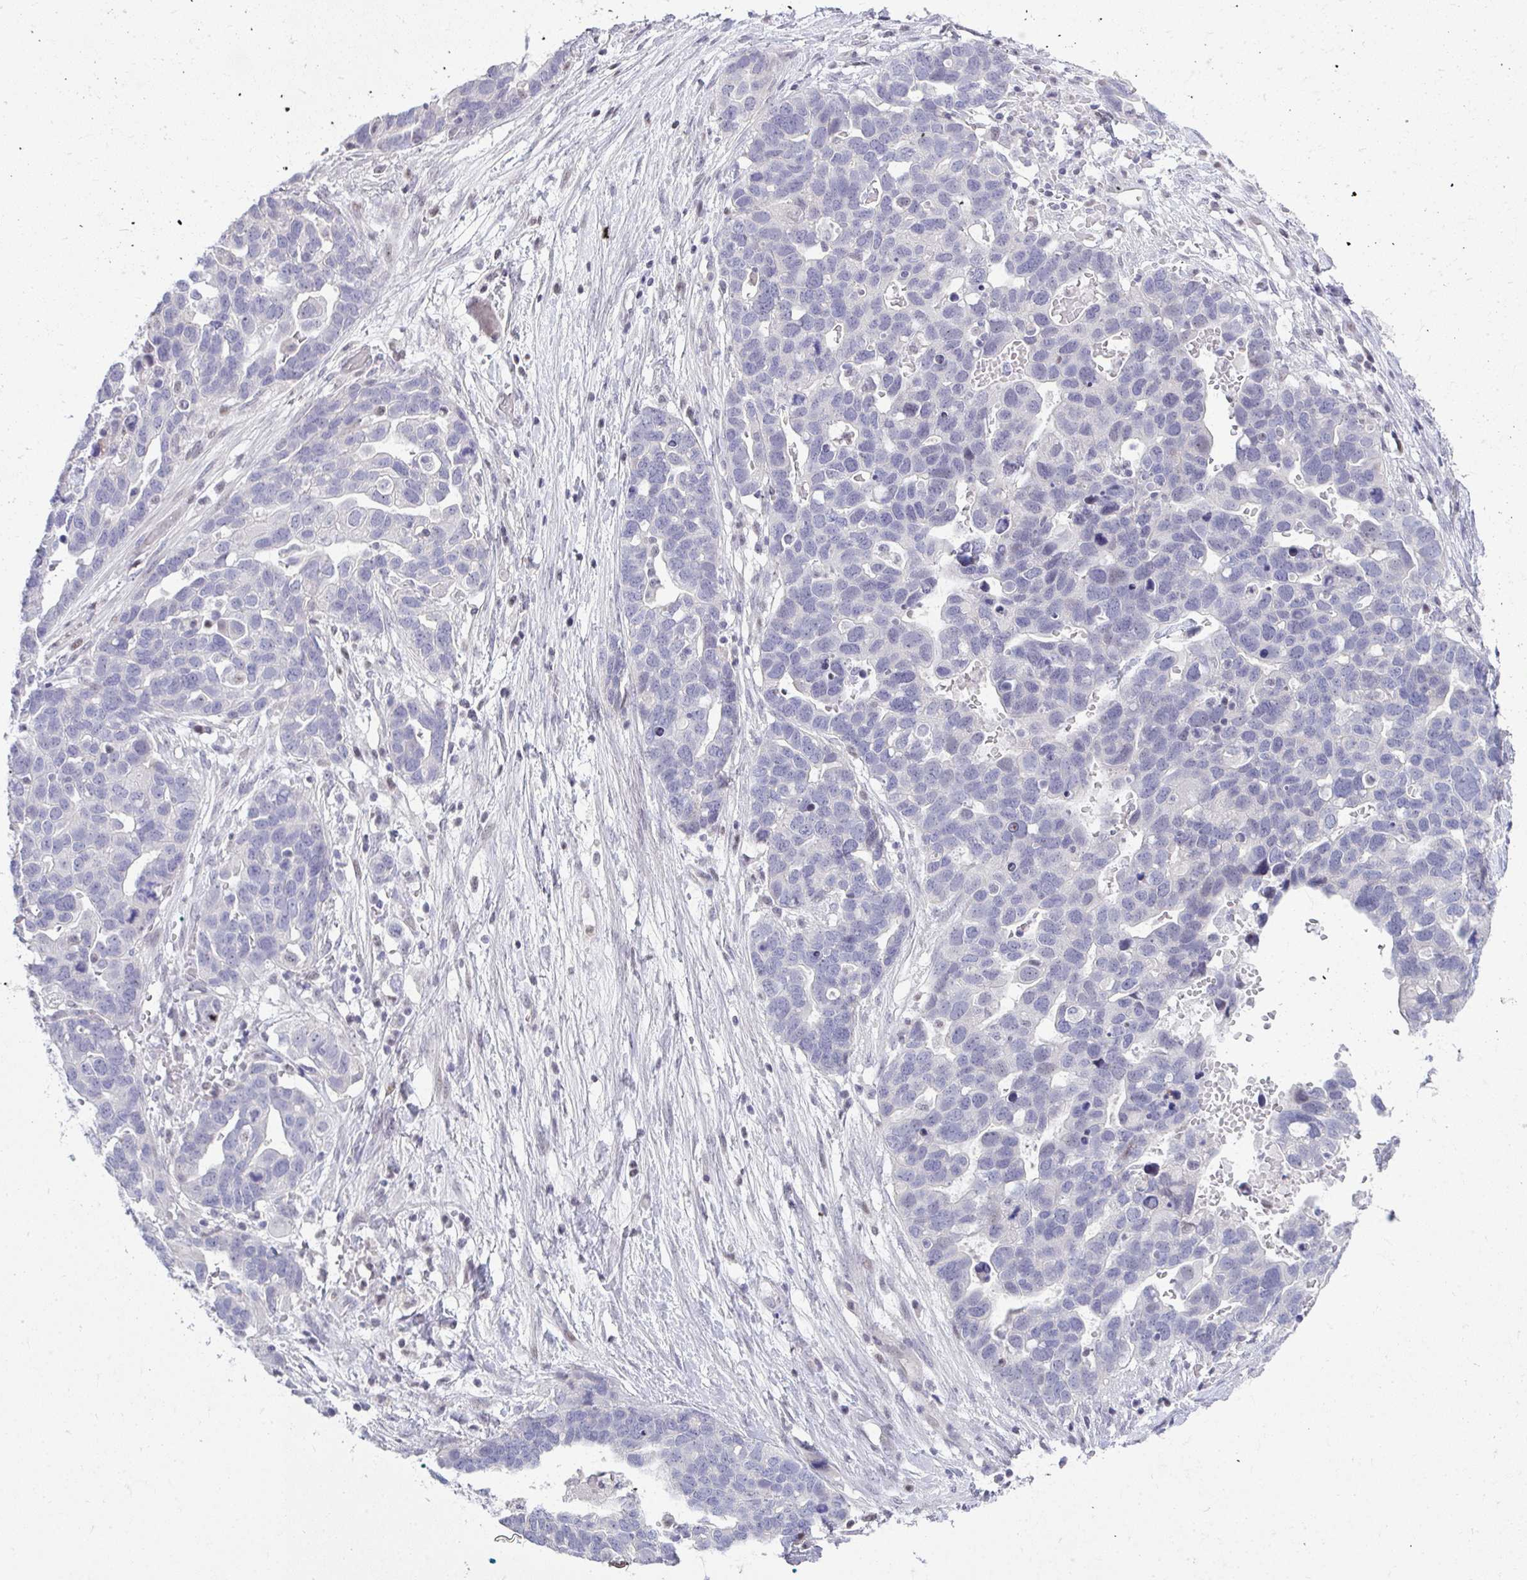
{"staining": {"intensity": "negative", "quantity": "none", "location": "none"}, "tissue": "ovarian cancer", "cell_type": "Tumor cells", "image_type": "cancer", "snomed": [{"axis": "morphology", "description": "Cystadenocarcinoma, serous, NOS"}, {"axis": "topography", "description": "Ovary"}], "caption": "Tumor cells are negative for brown protein staining in ovarian cancer (serous cystadenocarcinoma).", "gene": "EID3", "patient": {"sex": "female", "age": 54}}